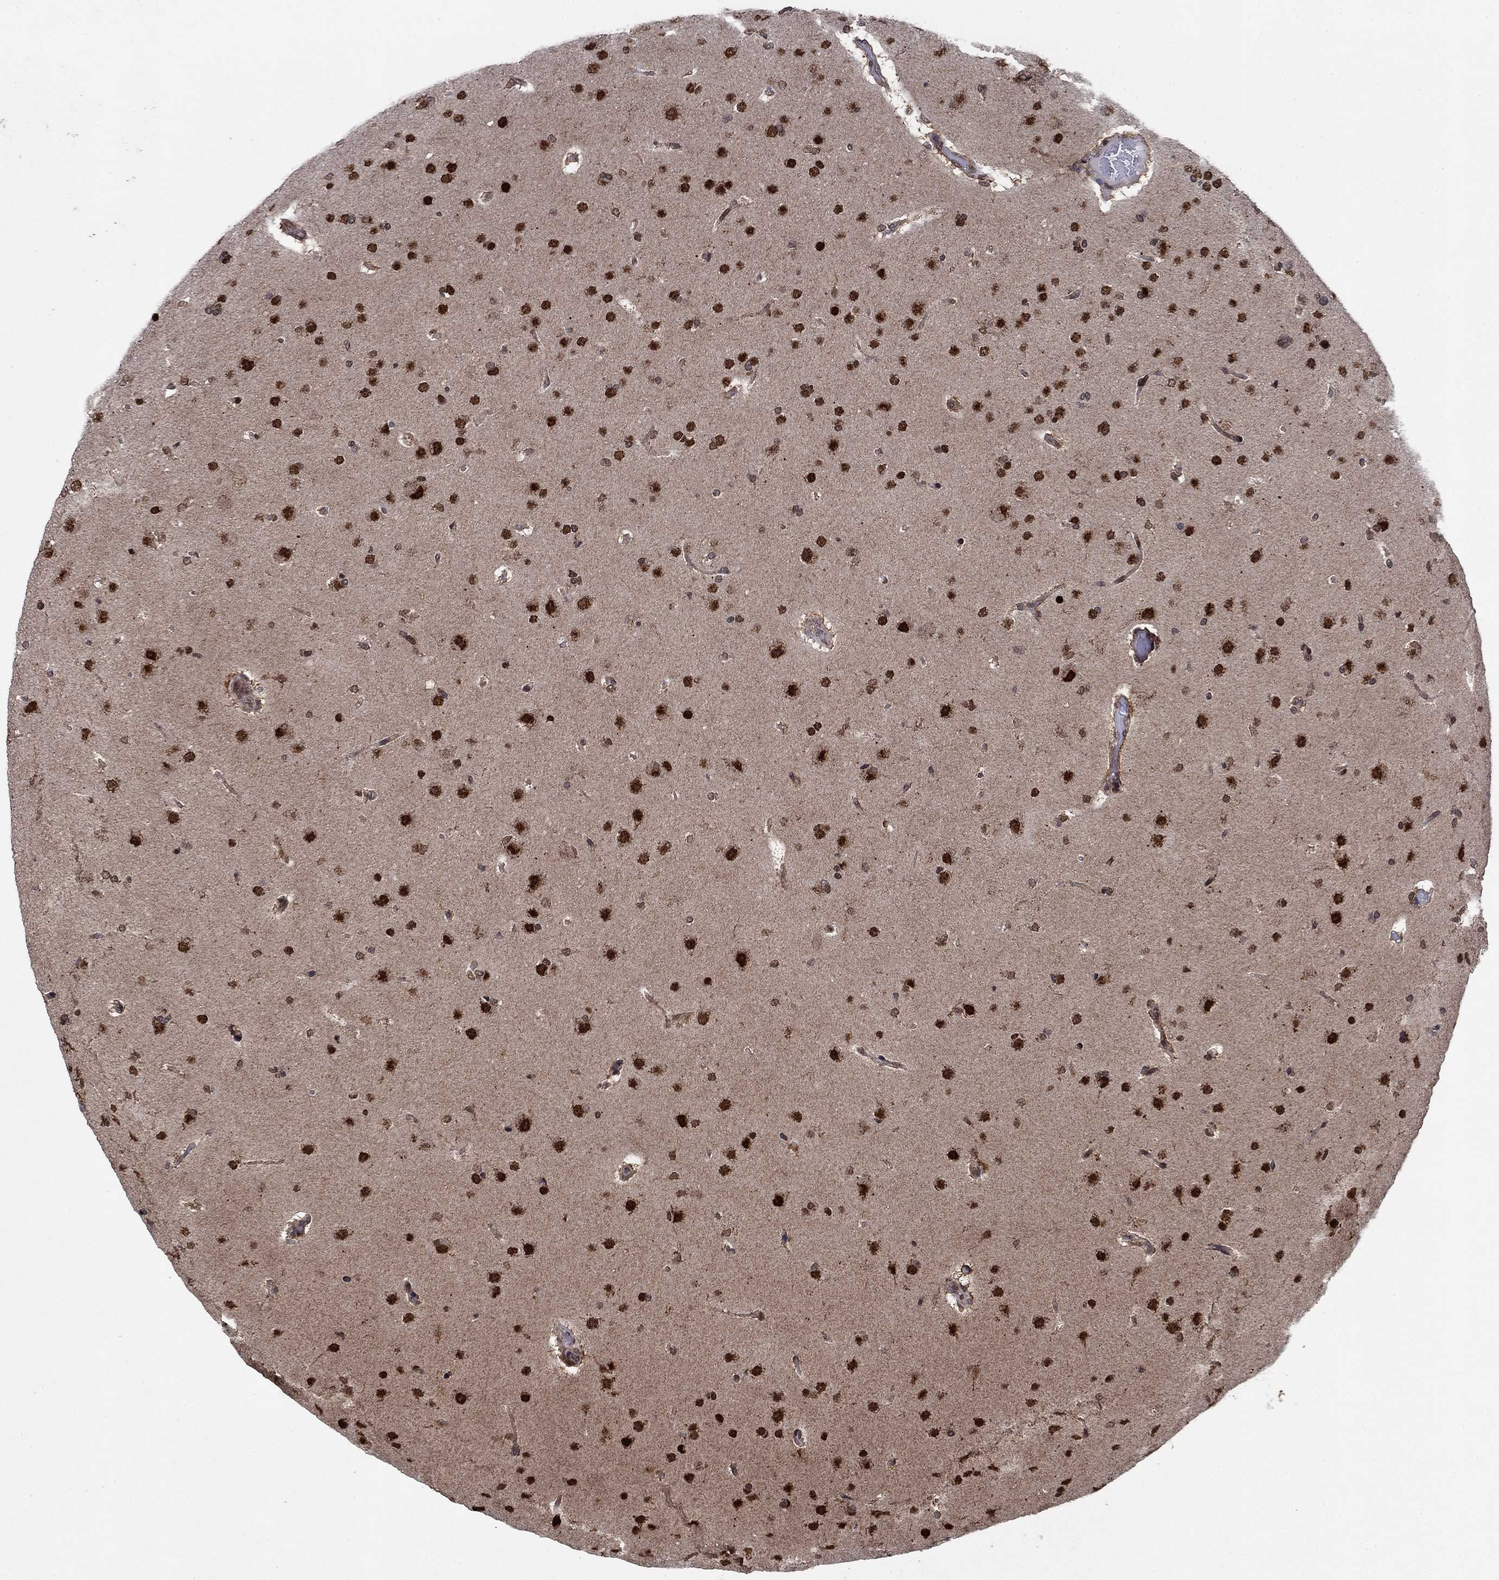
{"staining": {"intensity": "strong", "quantity": ">75%", "location": "nuclear"}, "tissue": "glioma", "cell_type": "Tumor cells", "image_type": "cancer", "snomed": [{"axis": "morphology", "description": "Glioma, malignant, NOS"}, {"axis": "topography", "description": "Cerebral cortex"}], "caption": "Brown immunohistochemical staining in glioma displays strong nuclear staining in approximately >75% of tumor cells. The staining was performed using DAB, with brown indicating positive protein expression. Nuclei are stained blue with hematoxylin.", "gene": "PRICKLE4", "patient": {"sex": "male", "age": 58}}